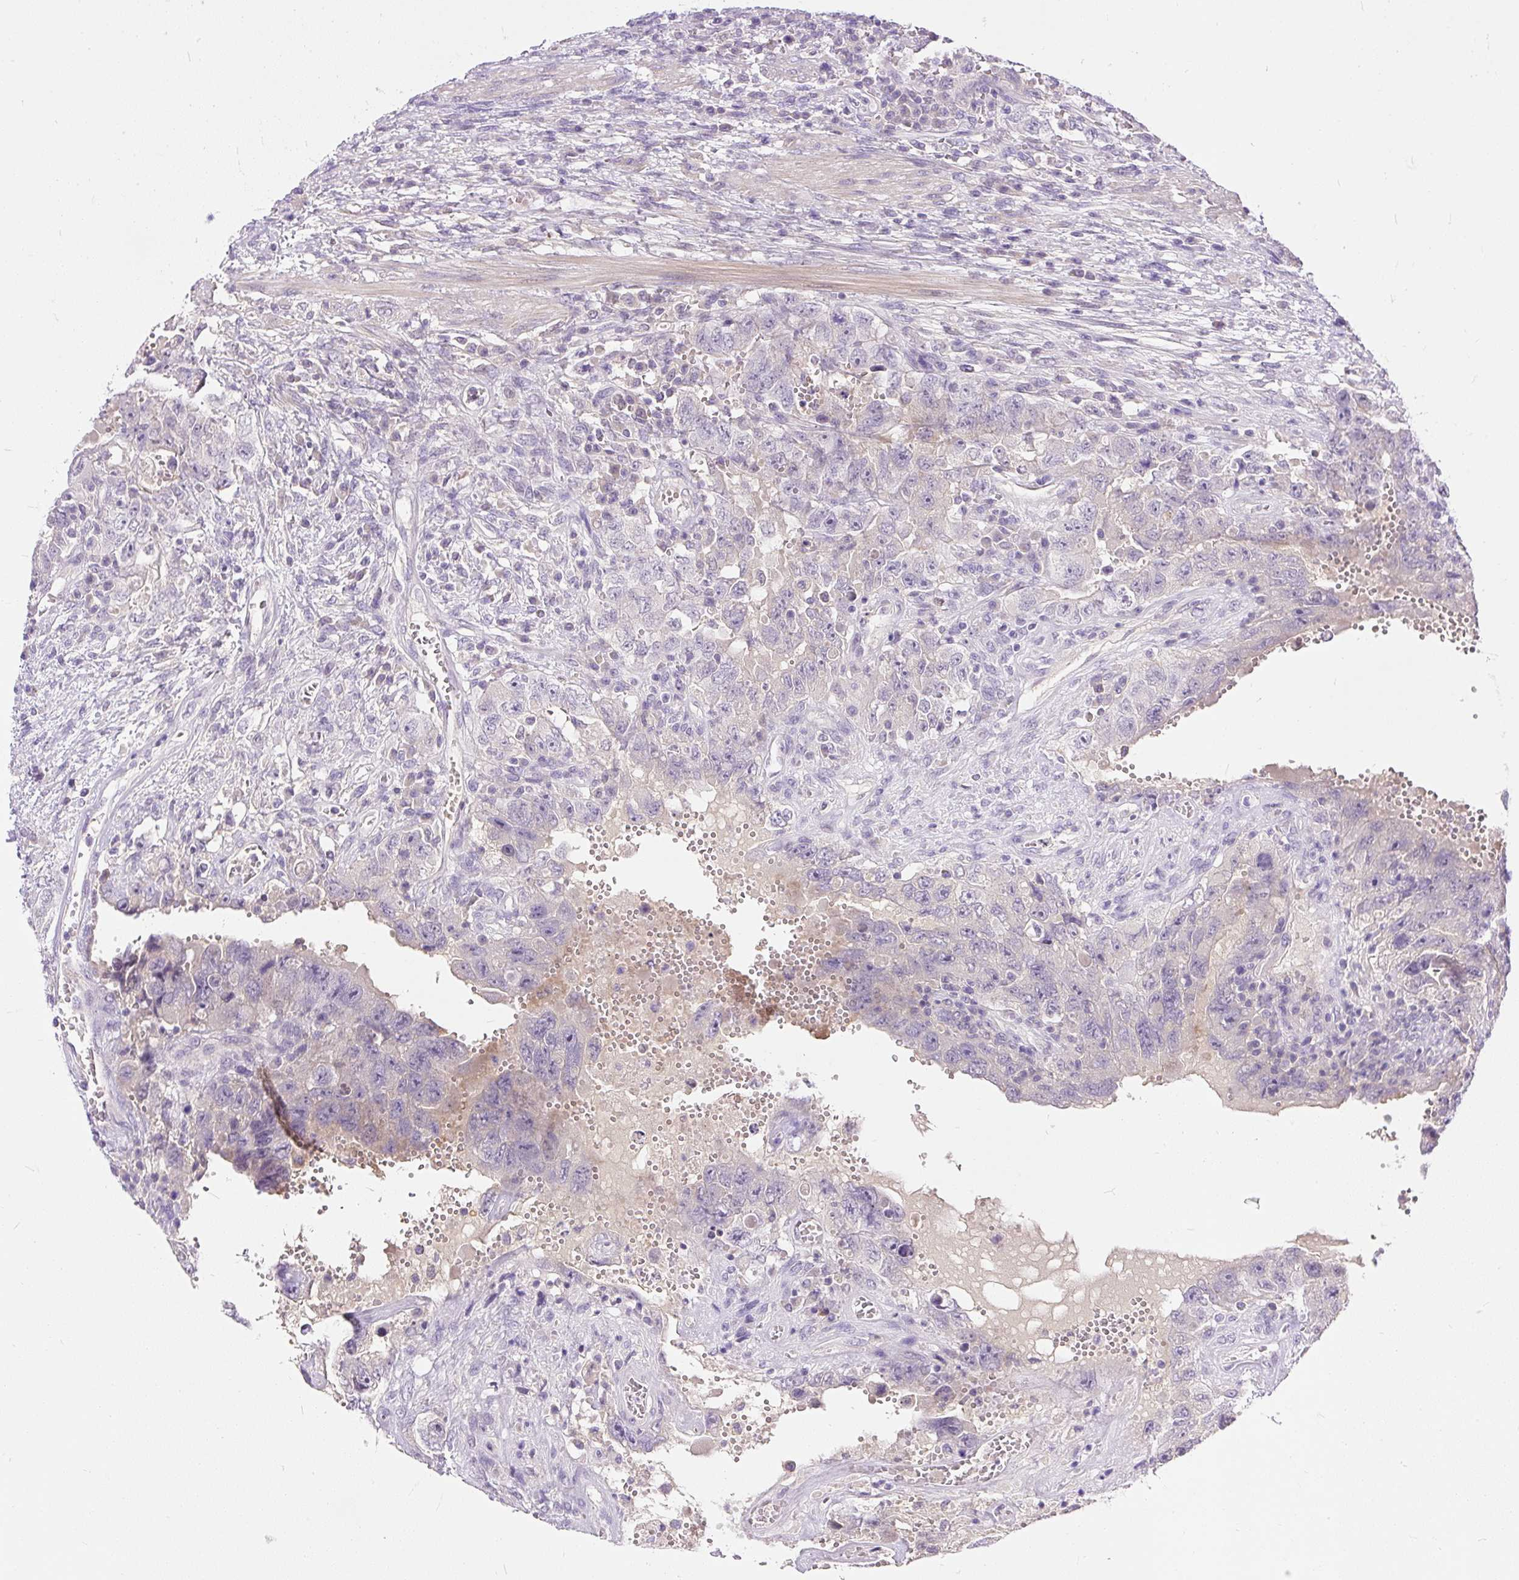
{"staining": {"intensity": "negative", "quantity": "none", "location": "none"}, "tissue": "testis cancer", "cell_type": "Tumor cells", "image_type": "cancer", "snomed": [{"axis": "morphology", "description": "Carcinoma, Embryonal, NOS"}, {"axis": "topography", "description": "Testis"}], "caption": "IHC of human embryonal carcinoma (testis) demonstrates no staining in tumor cells. (Brightfield microscopy of DAB IHC at high magnification).", "gene": "KRTAP20-3", "patient": {"sex": "male", "age": 26}}